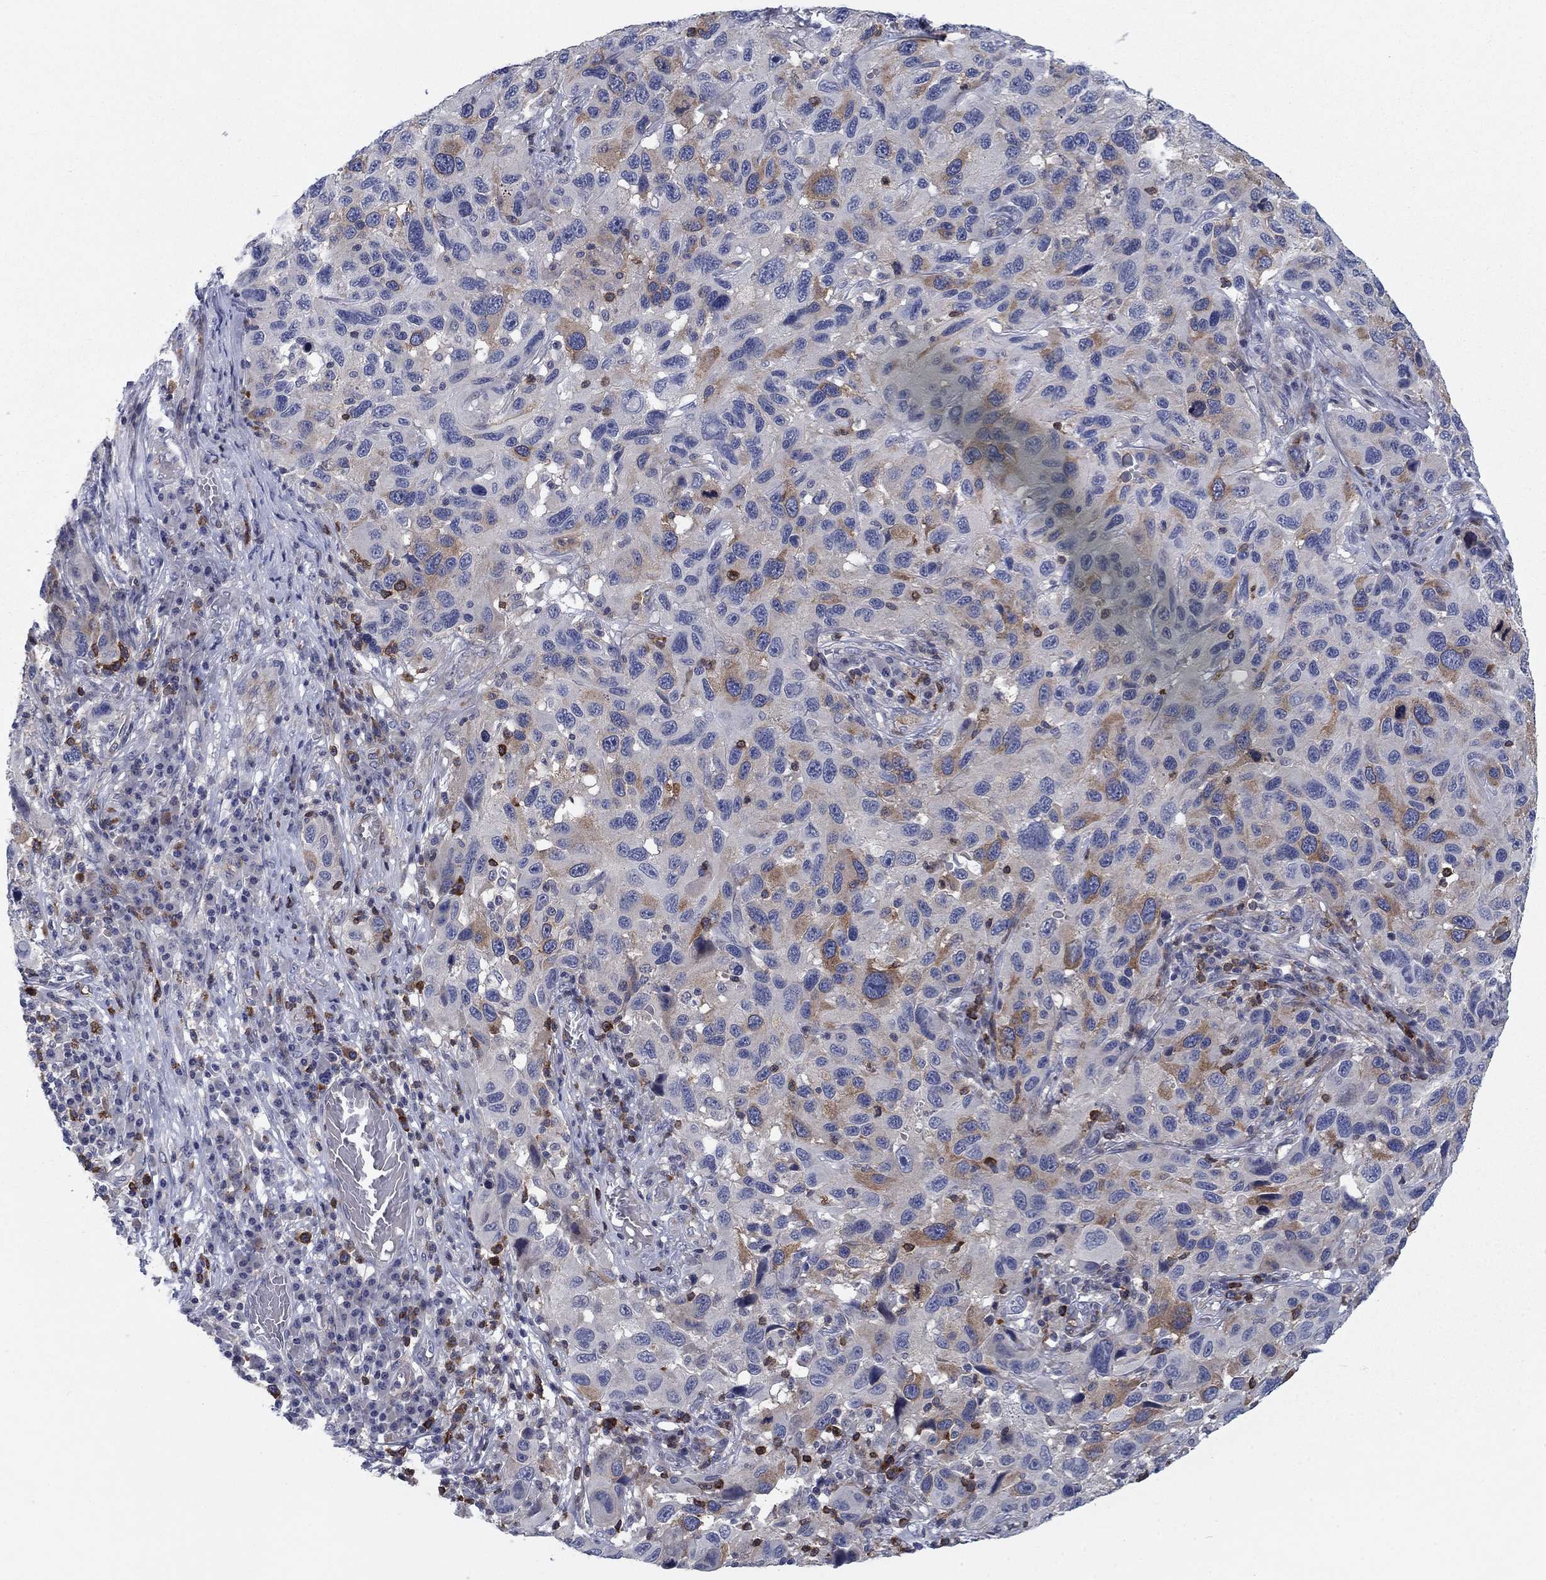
{"staining": {"intensity": "moderate", "quantity": "<25%", "location": "cytoplasmic/membranous"}, "tissue": "melanoma", "cell_type": "Tumor cells", "image_type": "cancer", "snomed": [{"axis": "morphology", "description": "Malignant melanoma, NOS"}, {"axis": "topography", "description": "Skin"}], "caption": "Malignant melanoma stained with IHC demonstrates moderate cytoplasmic/membranous staining in approximately <25% of tumor cells.", "gene": "KIF15", "patient": {"sex": "male", "age": 53}}